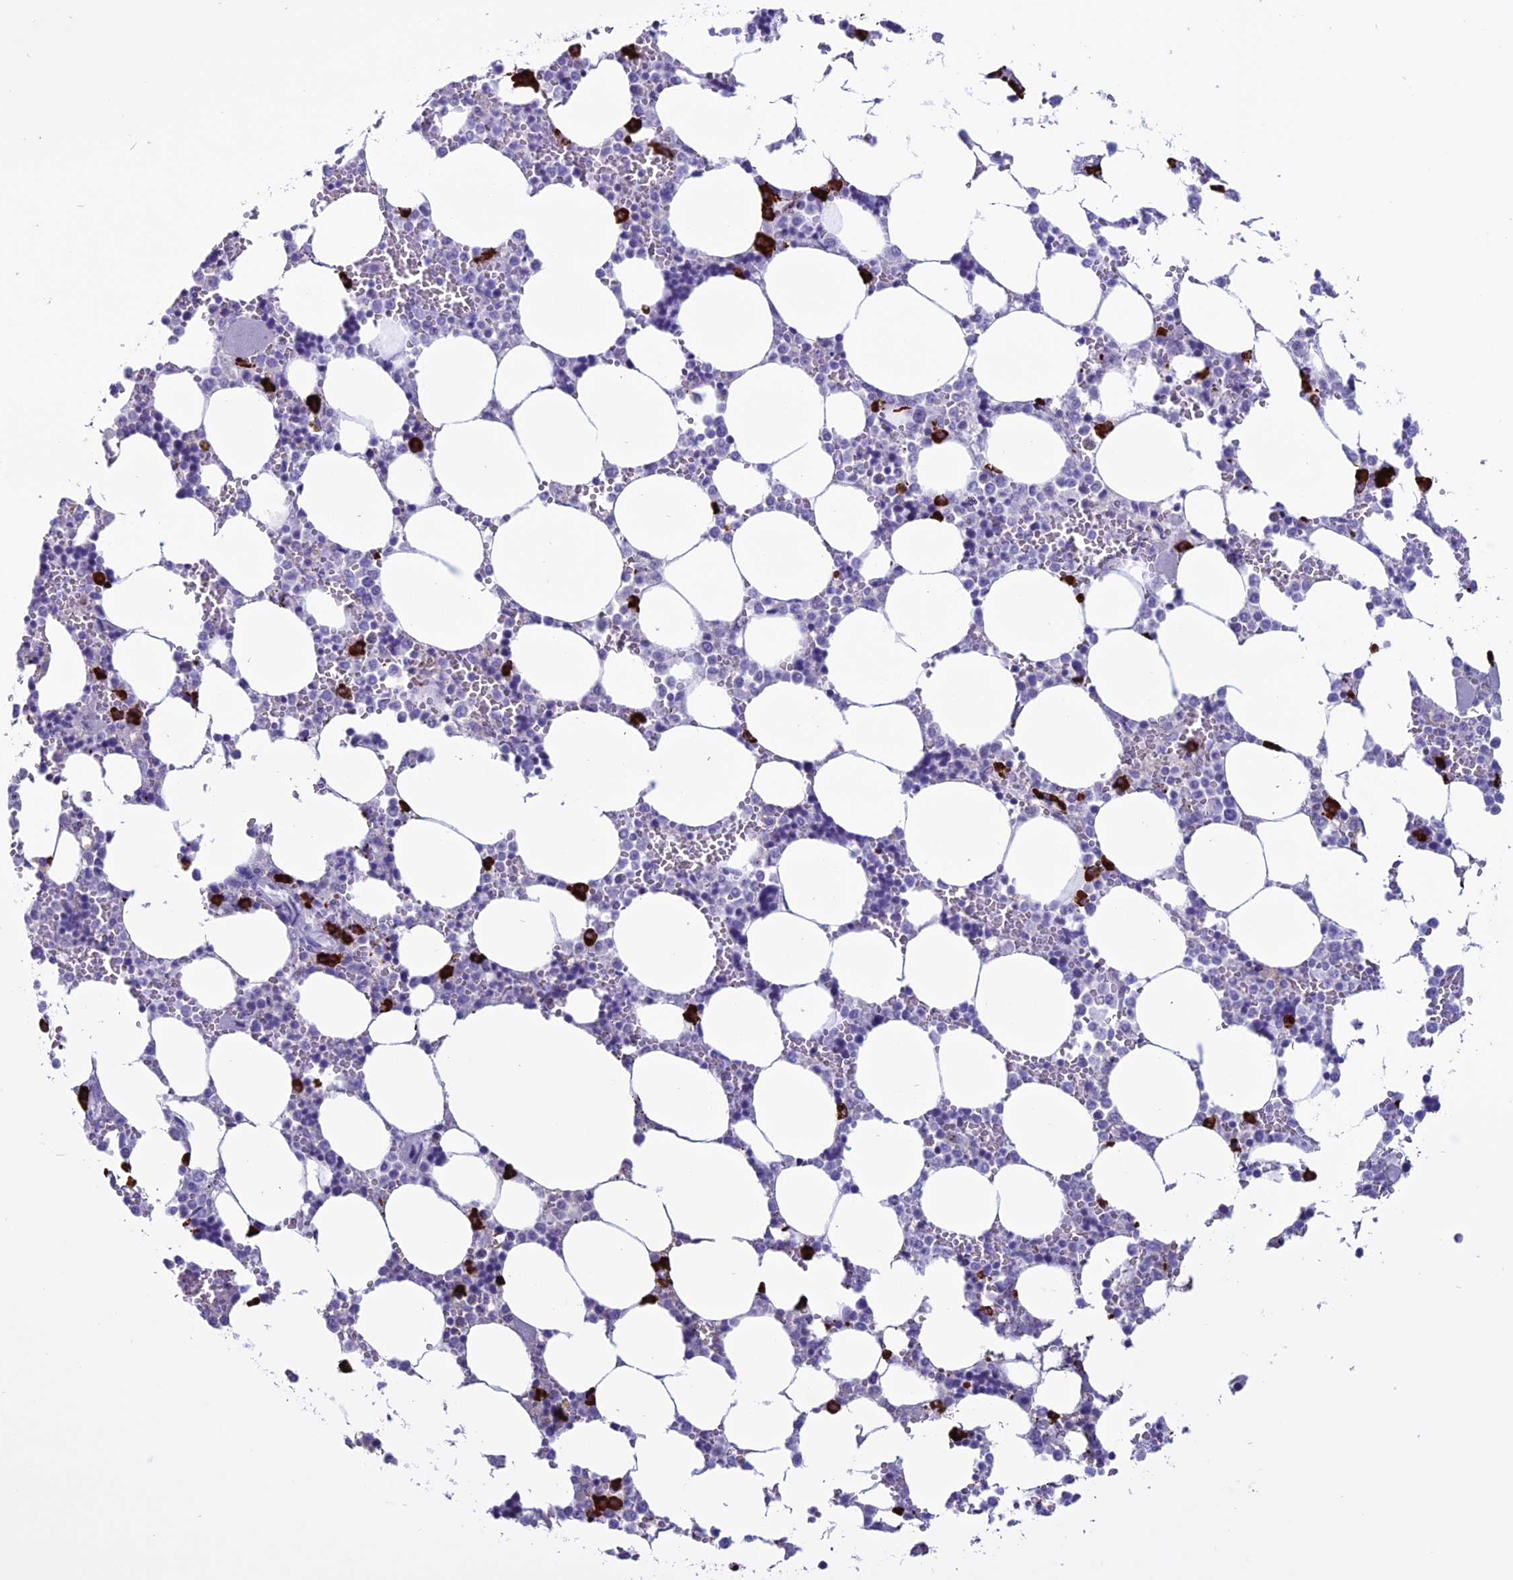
{"staining": {"intensity": "strong", "quantity": "<25%", "location": "cytoplasmic/membranous"}, "tissue": "bone marrow", "cell_type": "Hematopoietic cells", "image_type": "normal", "snomed": [{"axis": "morphology", "description": "Normal tissue, NOS"}, {"axis": "topography", "description": "Bone marrow"}], "caption": "Protein analysis of normal bone marrow exhibits strong cytoplasmic/membranous positivity in approximately <25% of hematopoietic cells.", "gene": "MZB1", "patient": {"sex": "male", "age": 64}}